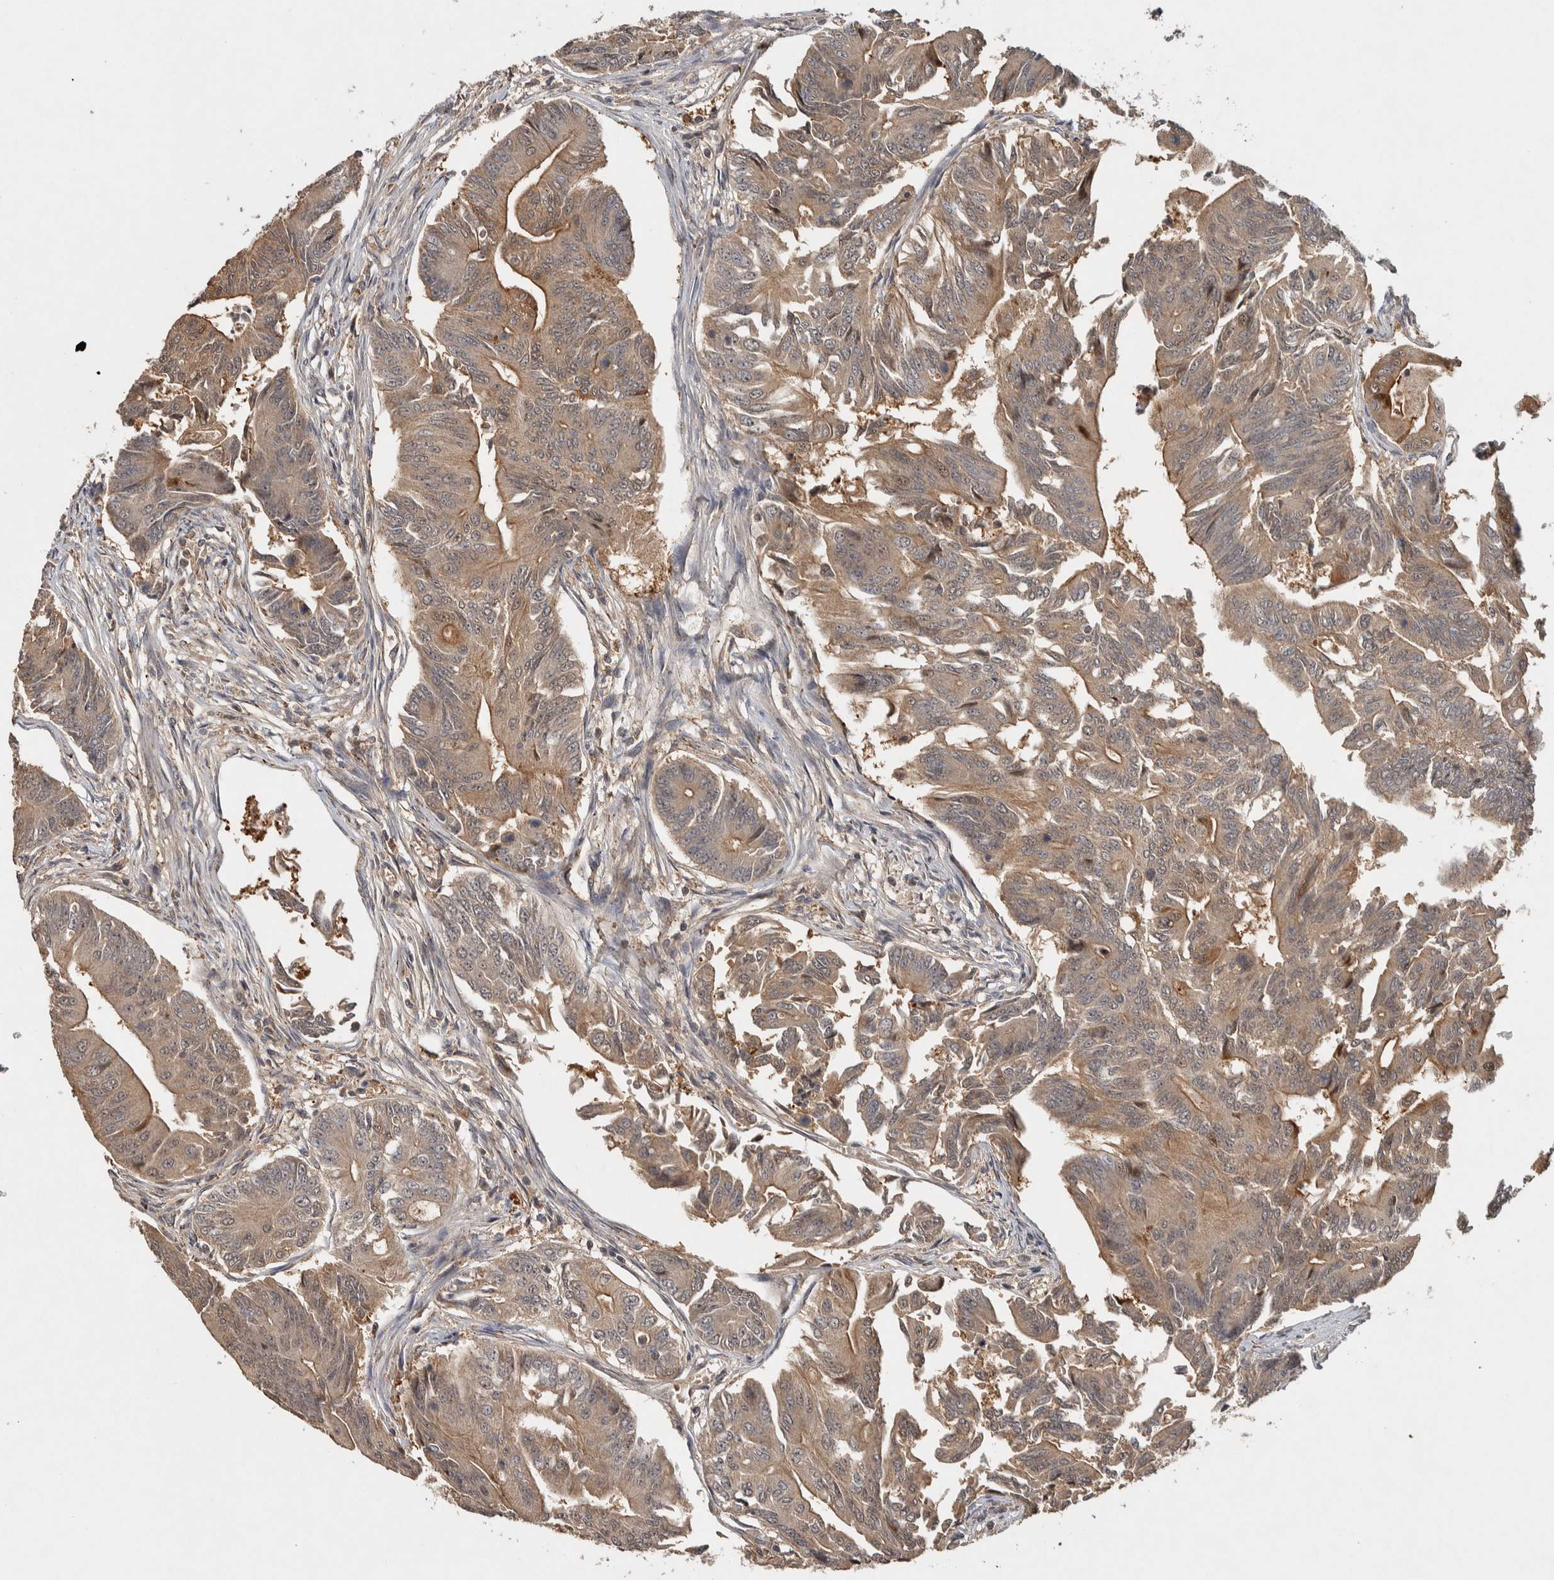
{"staining": {"intensity": "weak", "quantity": ">75%", "location": "cytoplasmic/membranous"}, "tissue": "colorectal cancer", "cell_type": "Tumor cells", "image_type": "cancer", "snomed": [{"axis": "morphology", "description": "Adenoma, NOS"}, {"axis": "morphology", "description": "Adenocarcinoma, NOS"}, {"axis": "topography", "description": "Colon"}], "caption": "DAB (3,3'-diaminobenzidine) immunohistochemical staining of human colorectal cancer (adenocarcinoma) exhibits weak cytoplasmic/membranous protein positivity in approximately >75% of tumor cells.", "gene": "EIF3H", "patient": {"sex": "male", "age": 79}}